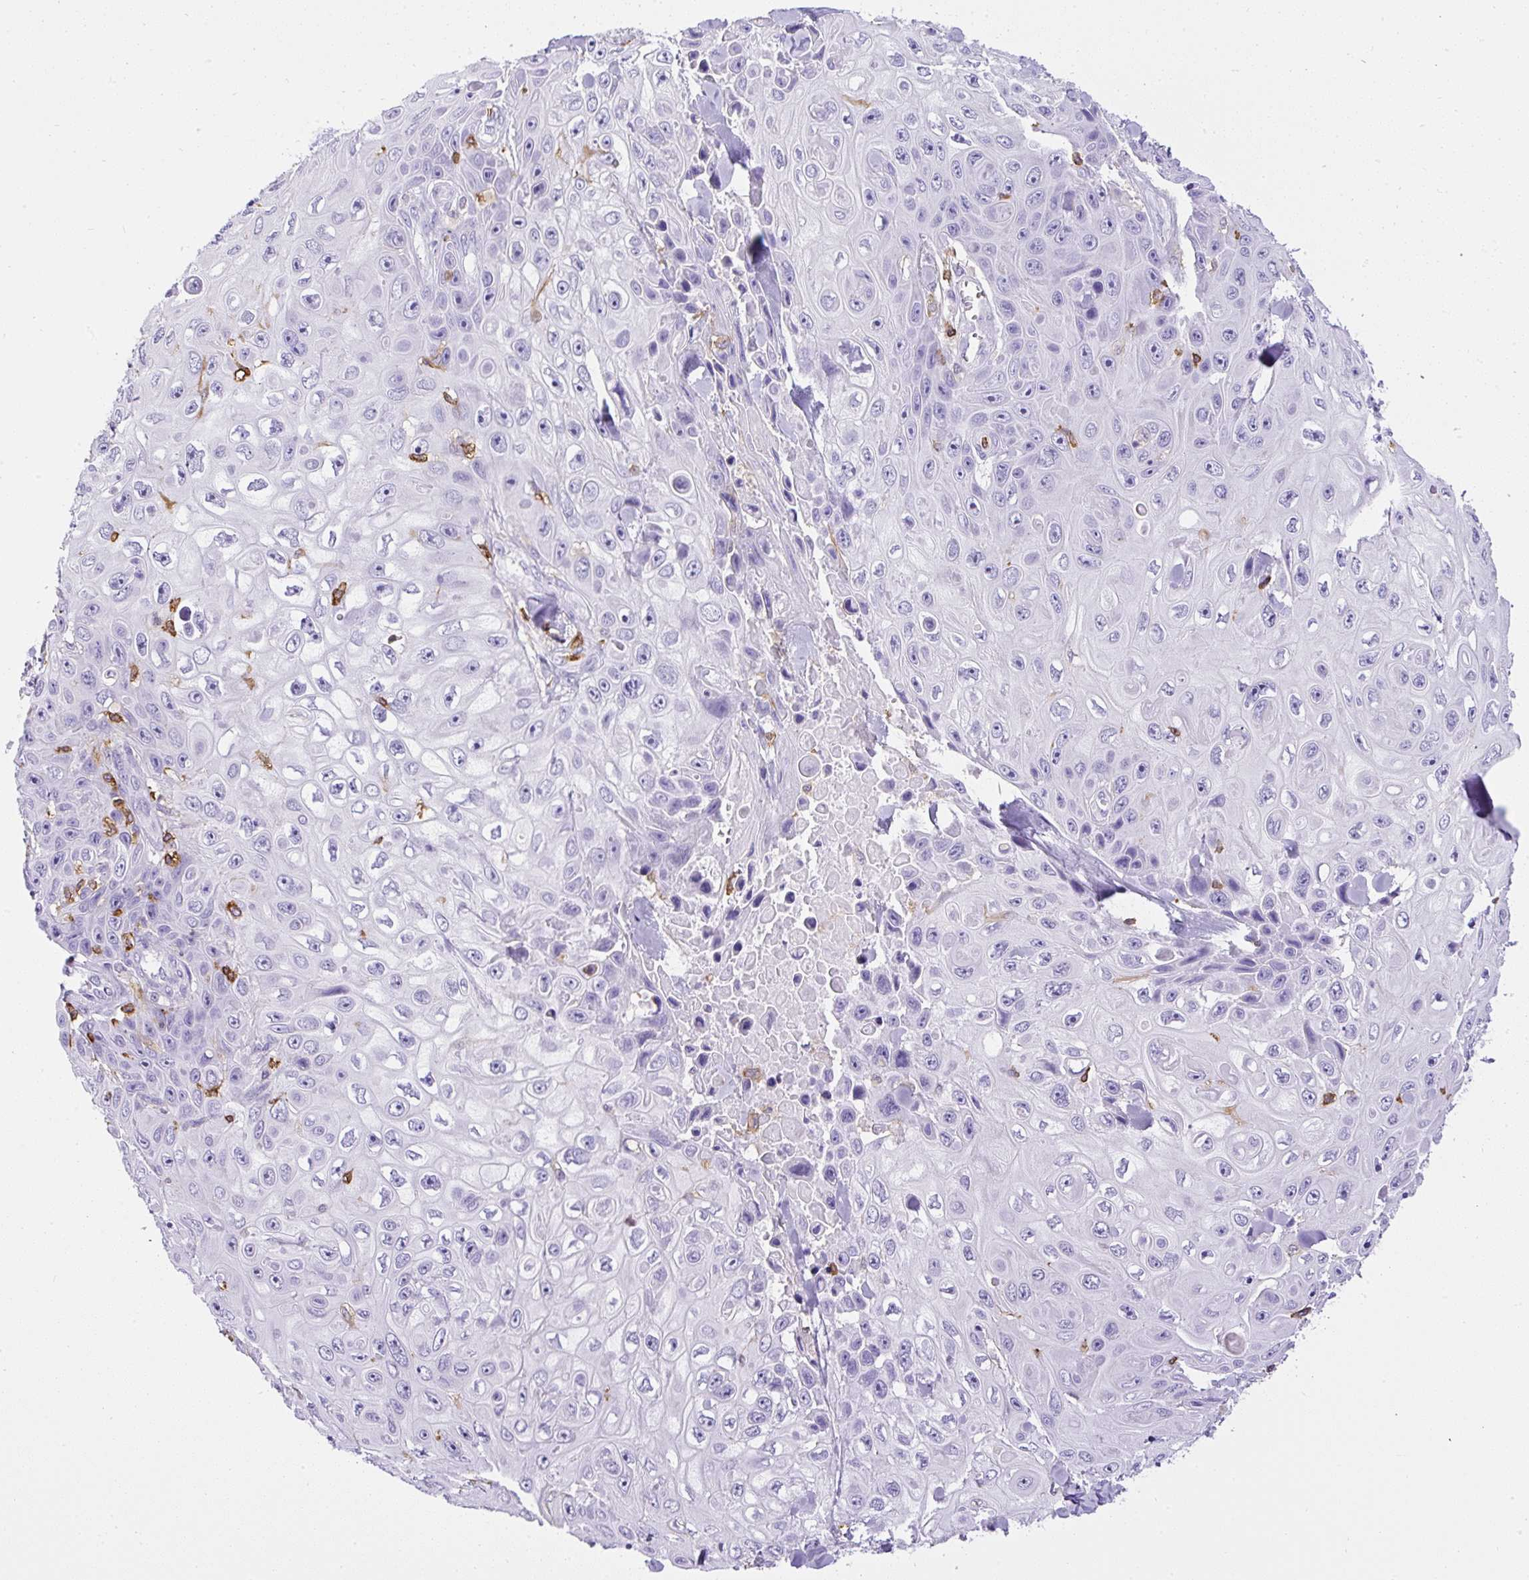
{"staining": {"intensity": "negative", "quantity": "none", "location": "none"}, "tissue": "skin cancer", "cell_type": "Tumor cells", "image_type": "cancer", "snomed": [{"axis": "morphology", "description": "Squamous cell carcinoma, NOS"}, {"axis": "topography", "description": "Skin"}], "caption": "High magnification brightfield microscopy of squamous cell carcinoma (skin) stained with DAB (brown) and counterstained with hematoxylin (blue): tumor cells show no significant positivity.", "gene": "FAM228B", "patient": {"sex": "male", "age": 82}}